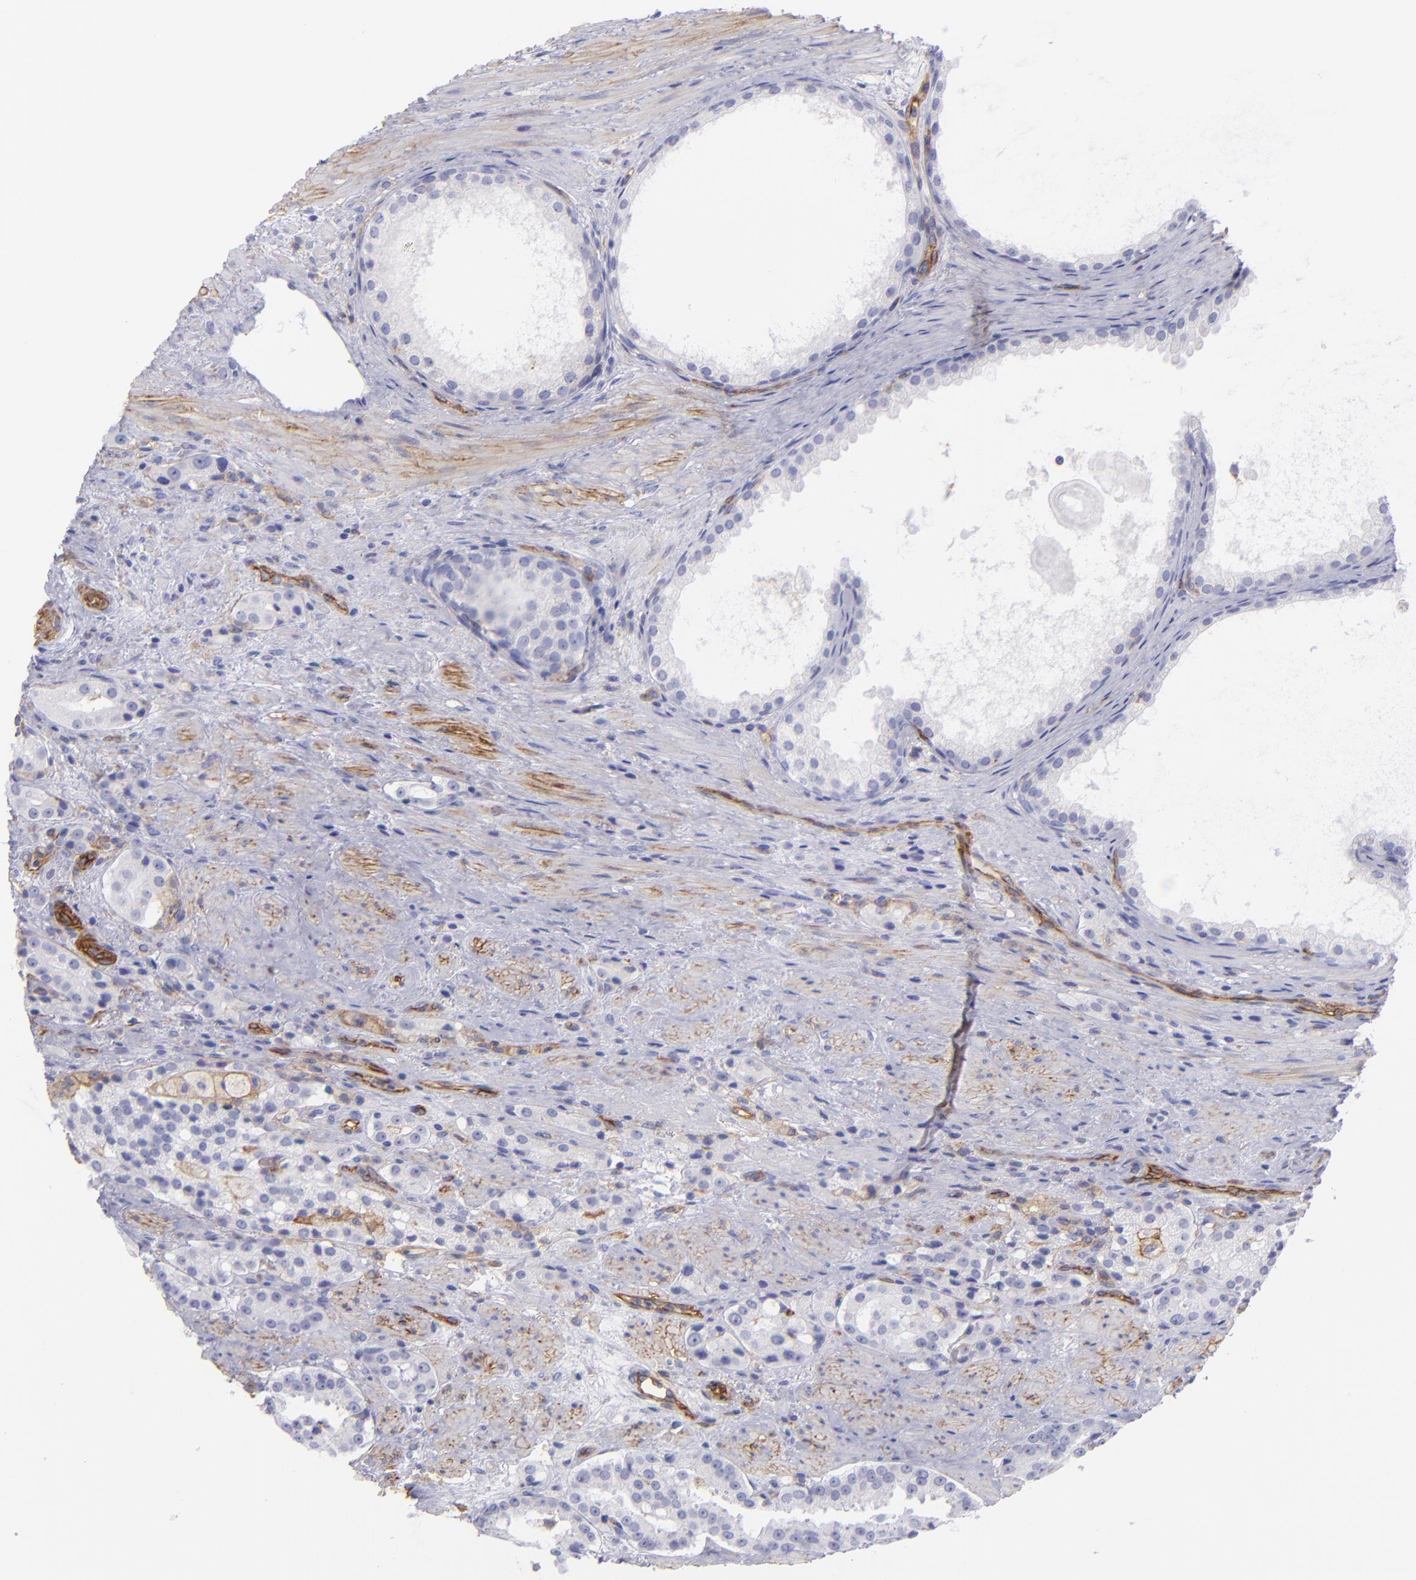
{"staining": {"intensity": "negative", "quantity": "none", "location": "none"}, "tissue": "prostate cancer", "cell_type": "Tumor cells", "image_type": "cancer", "snomed": [{"axis": "morphology", "description": "Adenocarcinoma, High grade"}, {"axis": "topography", "description": "Prostate"}], "caption": "DAB immunohistochemical staining of human prostate cancer (high-grade adenocarcinoma) reveals no significant staining in tumor cells.", "gene": "ENTPD1", "patient": {"sex": "male", "age": 72}}